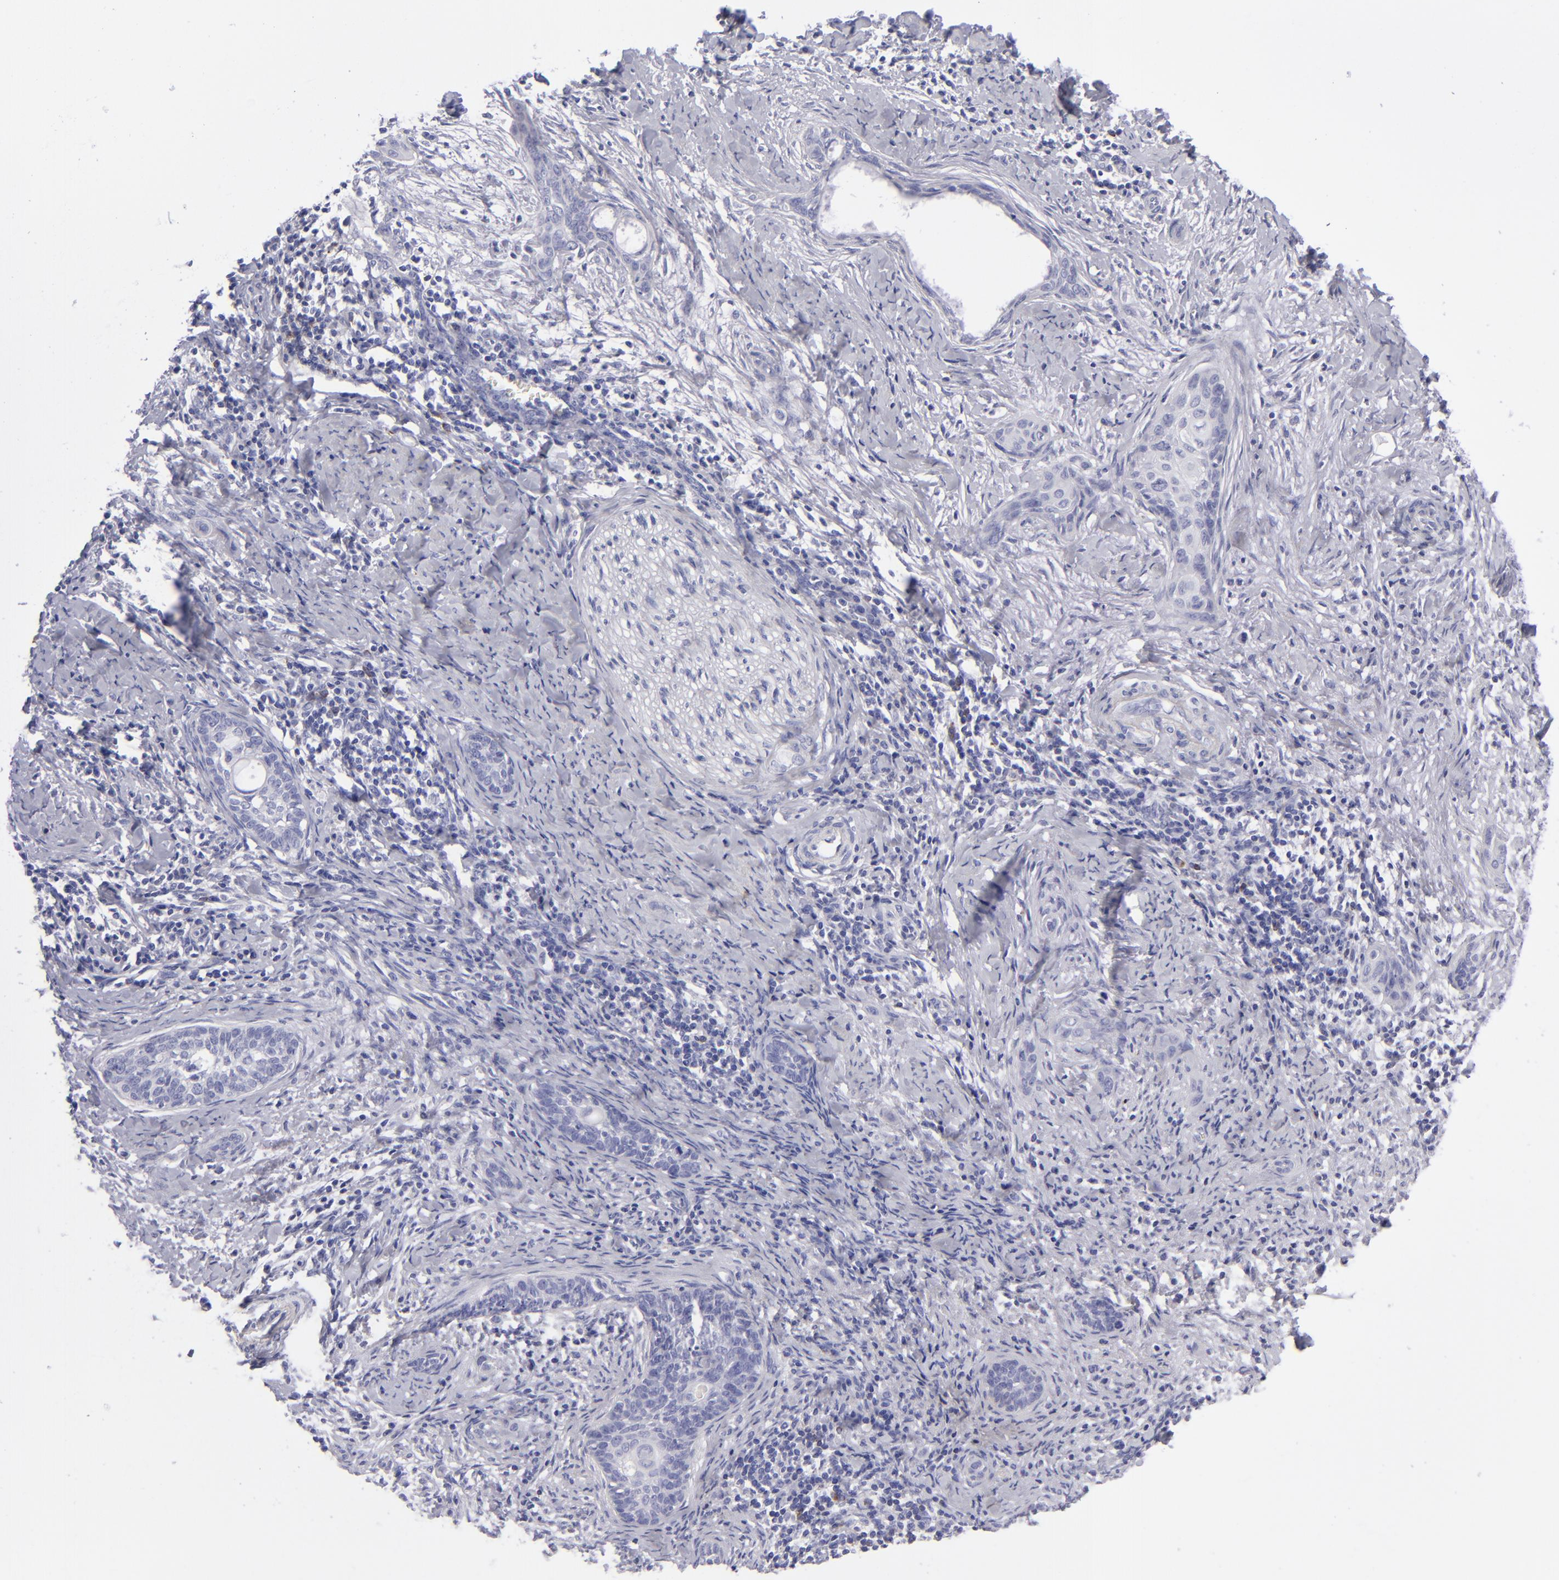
{"staining": {"intensity": "negative", "quantity": "none", "location": "none"}, "tissue": "cervical cancer", "cell_type": "Tumor cells", "image_type": "cancer", "snomed": [{"axis": "morphology", "description": "Squamous cell carcinoma, NOS"}, {"axis": "topography", "description": "Cervix"}], "caption": "DAB (3,3'-diaminobenzidine) immunohistochemical staining of cervical cancer reveals no significant expression in tumor cells.", "gene": "CD22", "patient": {"sex": "female", "age": 33}}